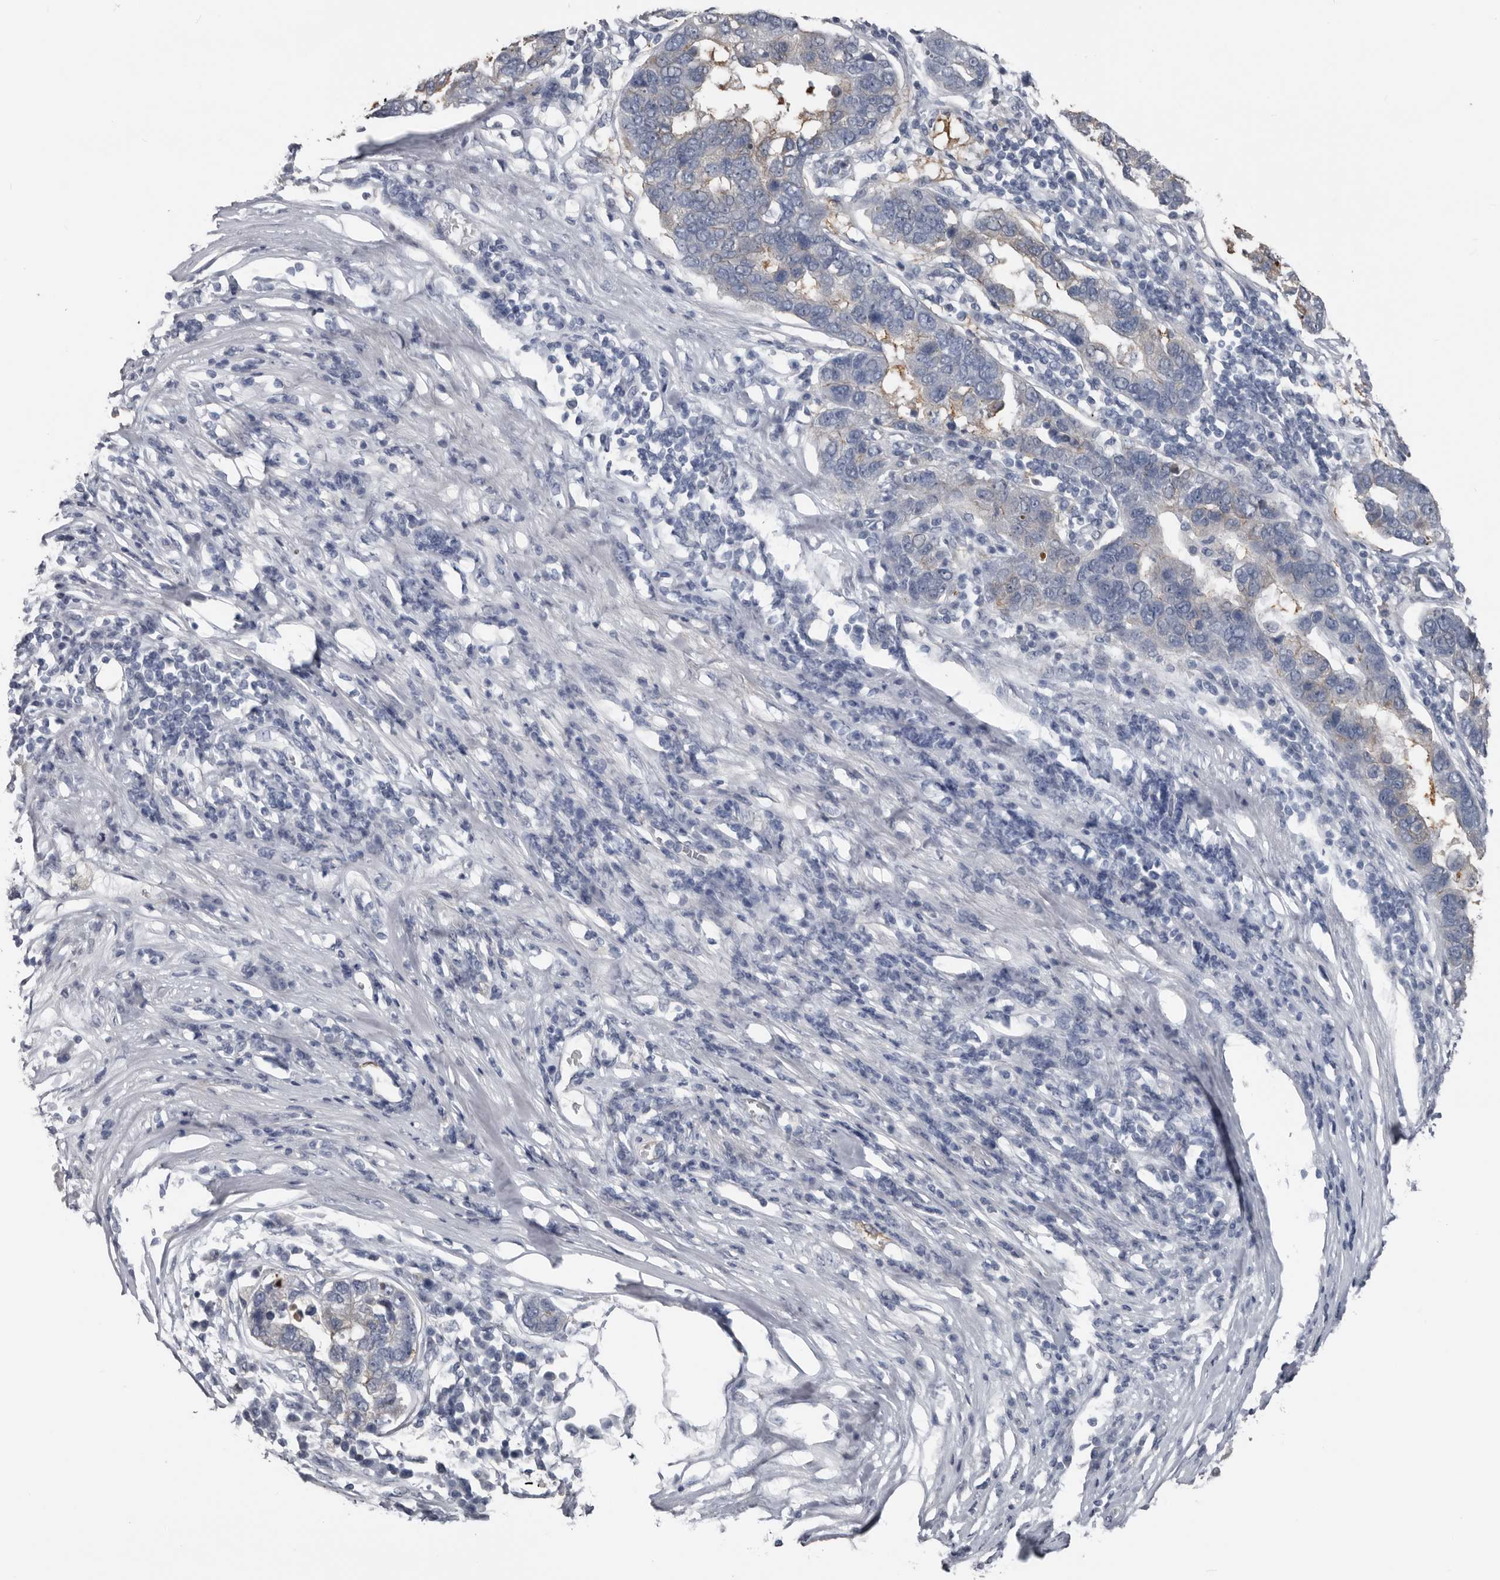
{"staining": {"intensity": "negative", "quantity": "none", "location": "none"}, "tissue": "pancreatic cancer", "cell_type": "Tumor cells", "image_type": "cancer", "snomed": [{"axis": "morphology", "description": "Adenocarcinoma, NOS"}, {"axis": "topography", "description": "Pancreas"}], "caption": "Immunohistochemistry (IHC) micrograph of human pancreatic cancer stained for a protein (brown), which reveals no expression in tumor cells.", "gene": "FABP7", "patient": {"sex": "female", "age": 61}}